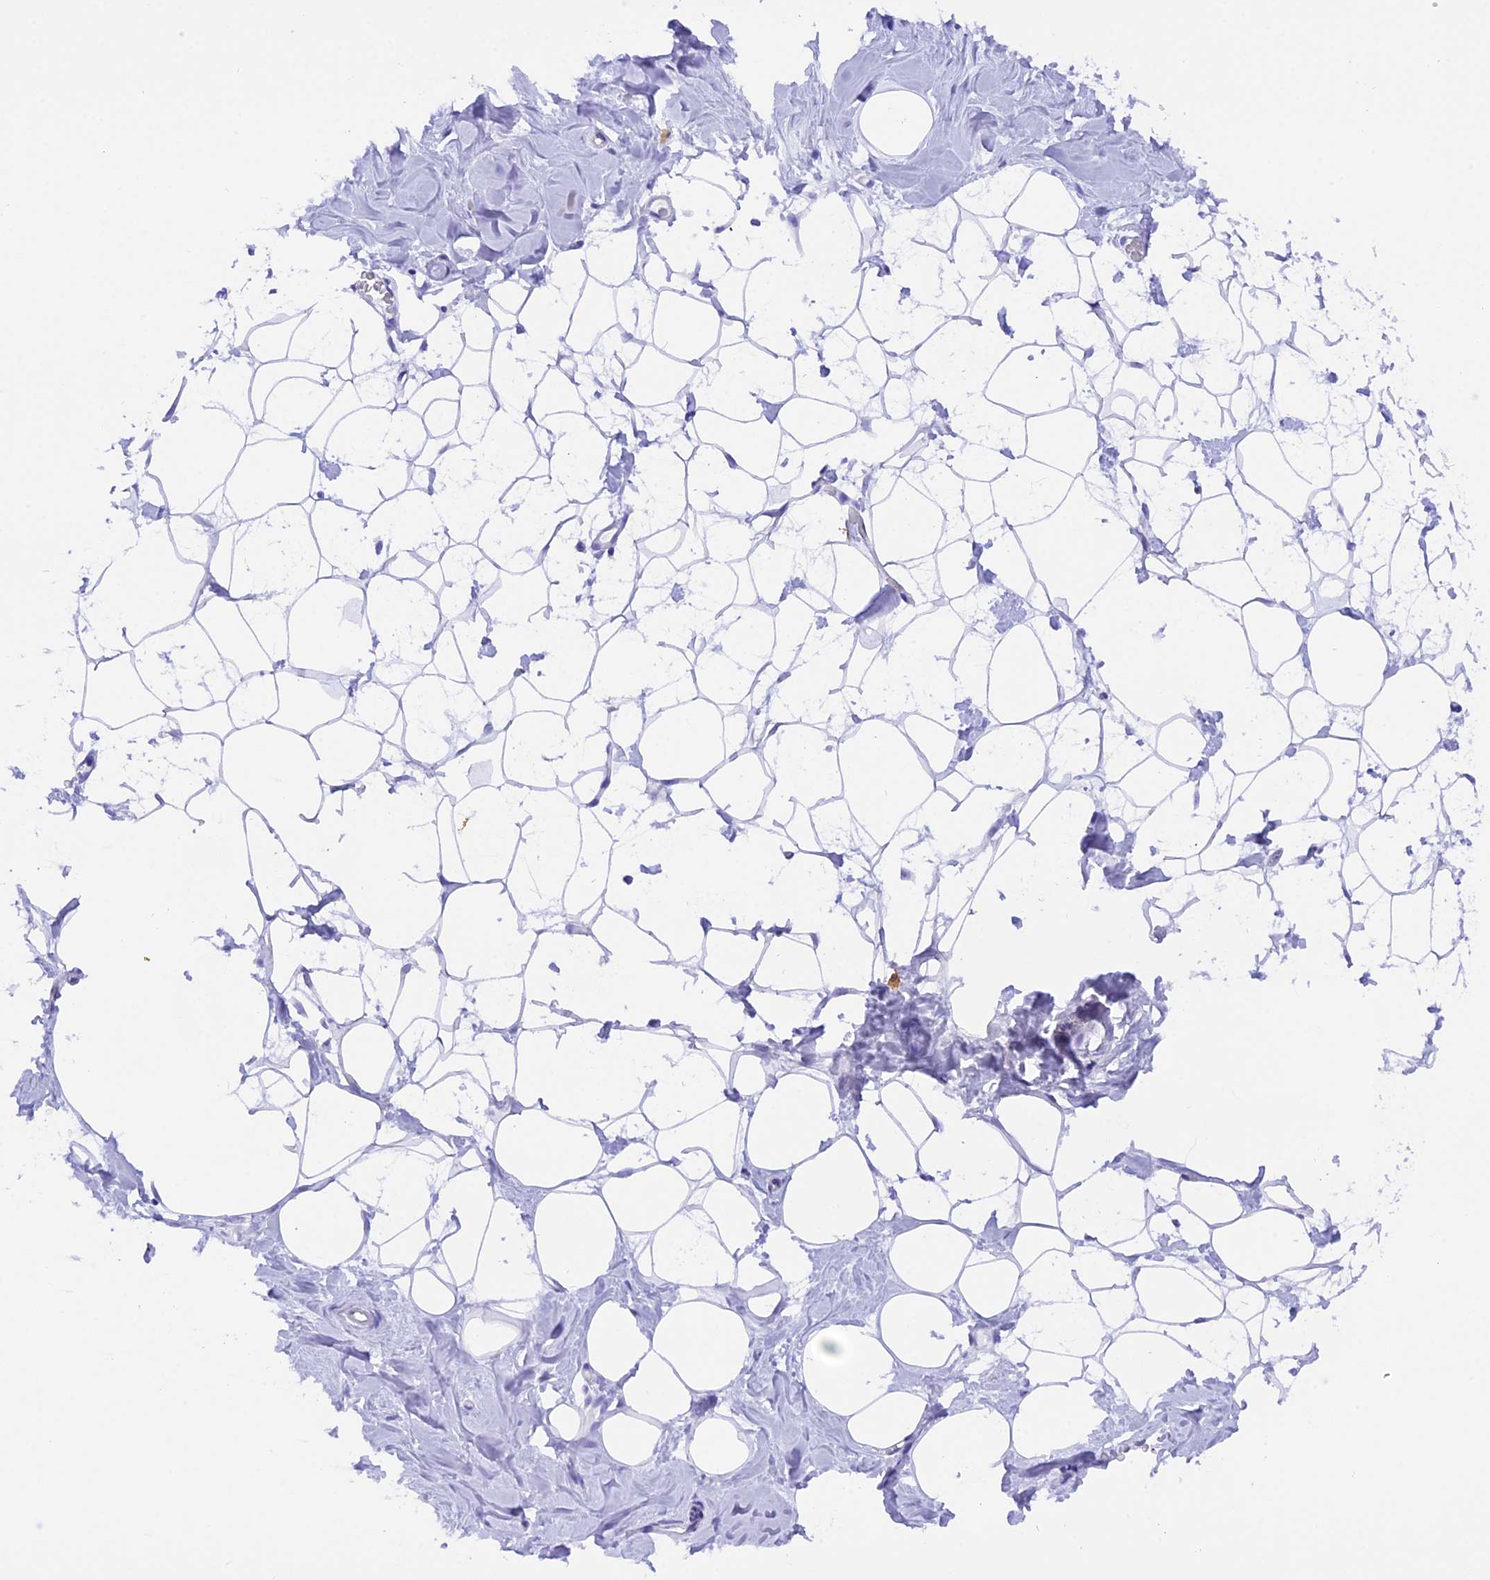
{"staining": {"intensity": "negative", "quantity": "none", "location": "none"}, "tissue": "breast", "cell_type": "Adipocytes", "image_type": "normal", "snomed": [{"axis": "morphology", "description": "Normal tissue, NOS"}, {"axis": "topography", "description": "Breast"}], "caption": "Immunohistochemistry (IHC) image of benign human breast stained for a protein (brown), which exhibits no expression in adipocytes.", "gene": "COL6A5", "patient": {"sex": "female", "age": 27}}